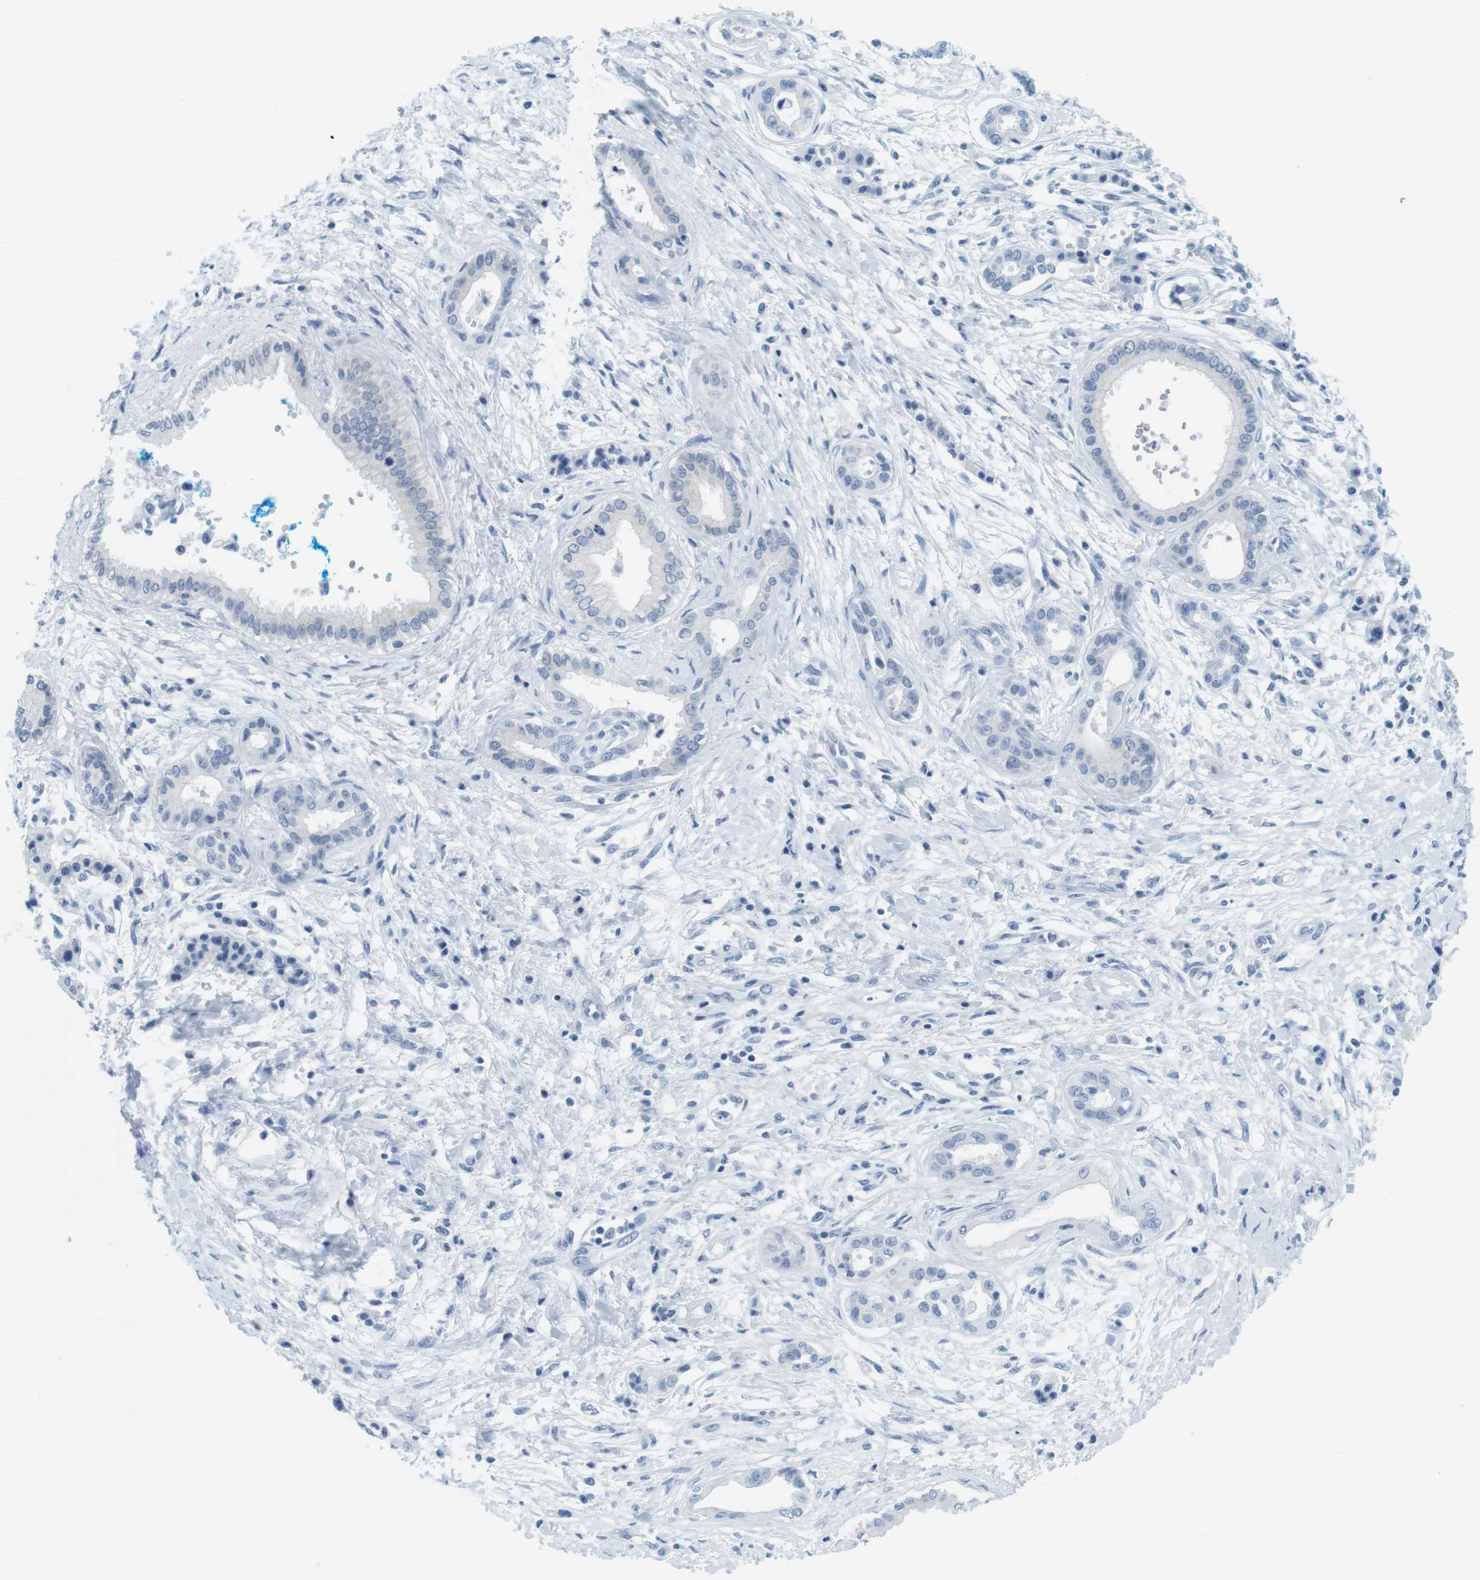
{"staining": {"intensity": "negative", "quantity": "none", "location": "none"}, "tissue": "pancreatic cancer", "cell_type": "Tumor cells", "image_type": "cancer", "snomed": [{"axis": "morphology", "description": "Adenocarcinoma, NOS"}, {"axis": "topography", "description": "Pancreas"}], "caption": "Human pancreatic cancer stained for a protein using immunohistochemistry (IHC) demonstrates no expression in tumor cells.", "gene": "CYP2C9", "patient": {"sex": "male", "age": 56}}